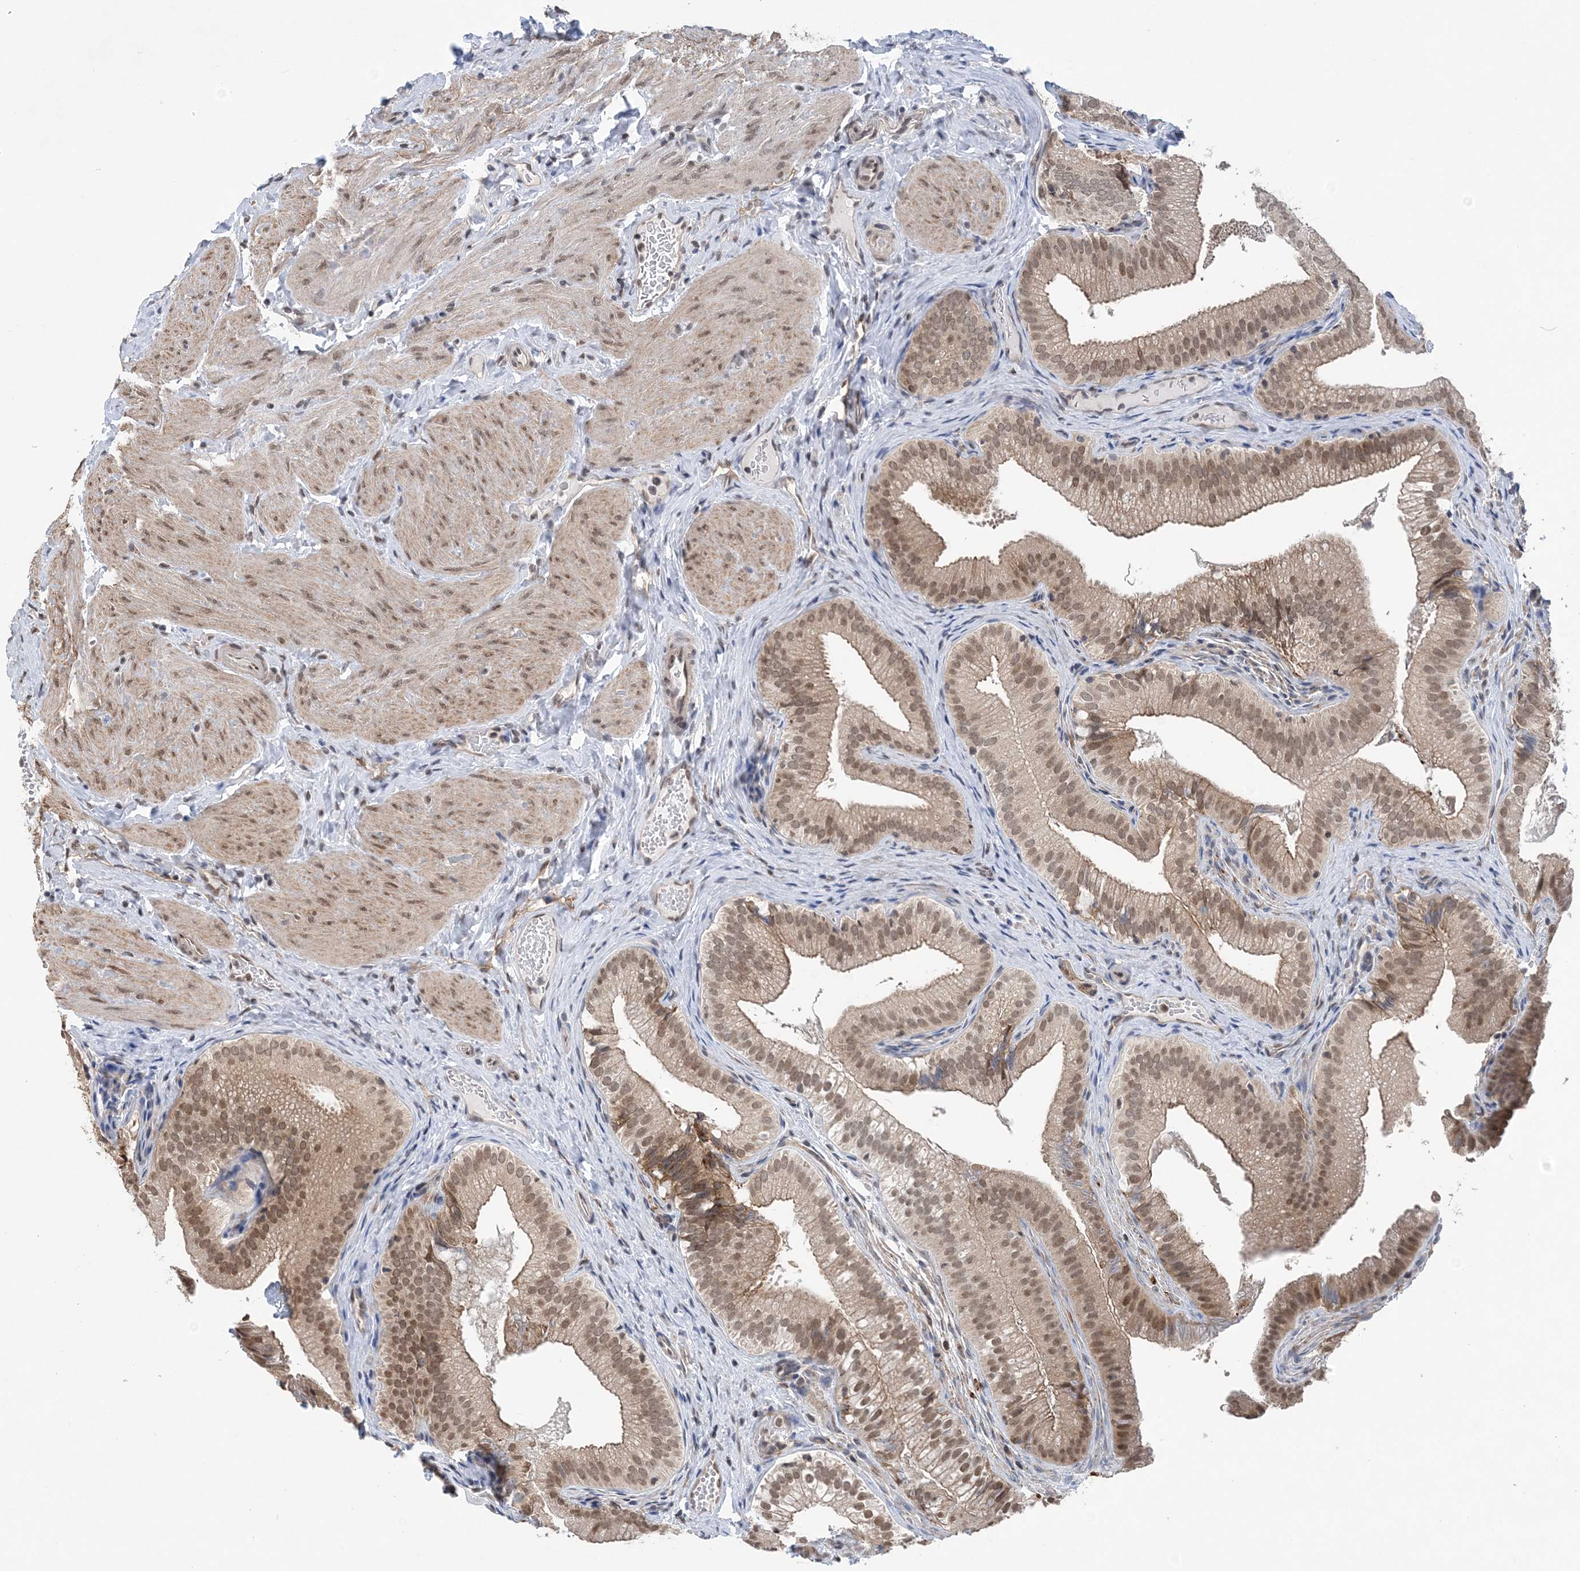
{"staining": {"intensity": "moderate", "quantity": ">75%", "location": "cytoplasmic/membranous,nuclear"}, "tissue": "gallbladder", "cell_type": "Glandular cells", "image_type": "normal", "snomed": [{"axis": "morphology", "description": "Normal tissue, NOS"}, {"axis": "topography", "description": "Gallbladder"}], "caption": "Unremarkable gallbladder displays moderate cytoplasmic/membranous,nuclear staining in about >75% of glandular cells (Stains: DAB in brown, nuclei in blue, Microscopy: brightfield microscopy at high magnification)..", "gene": "CCDC152", "patient": {"sex": "female", "age": 30}}